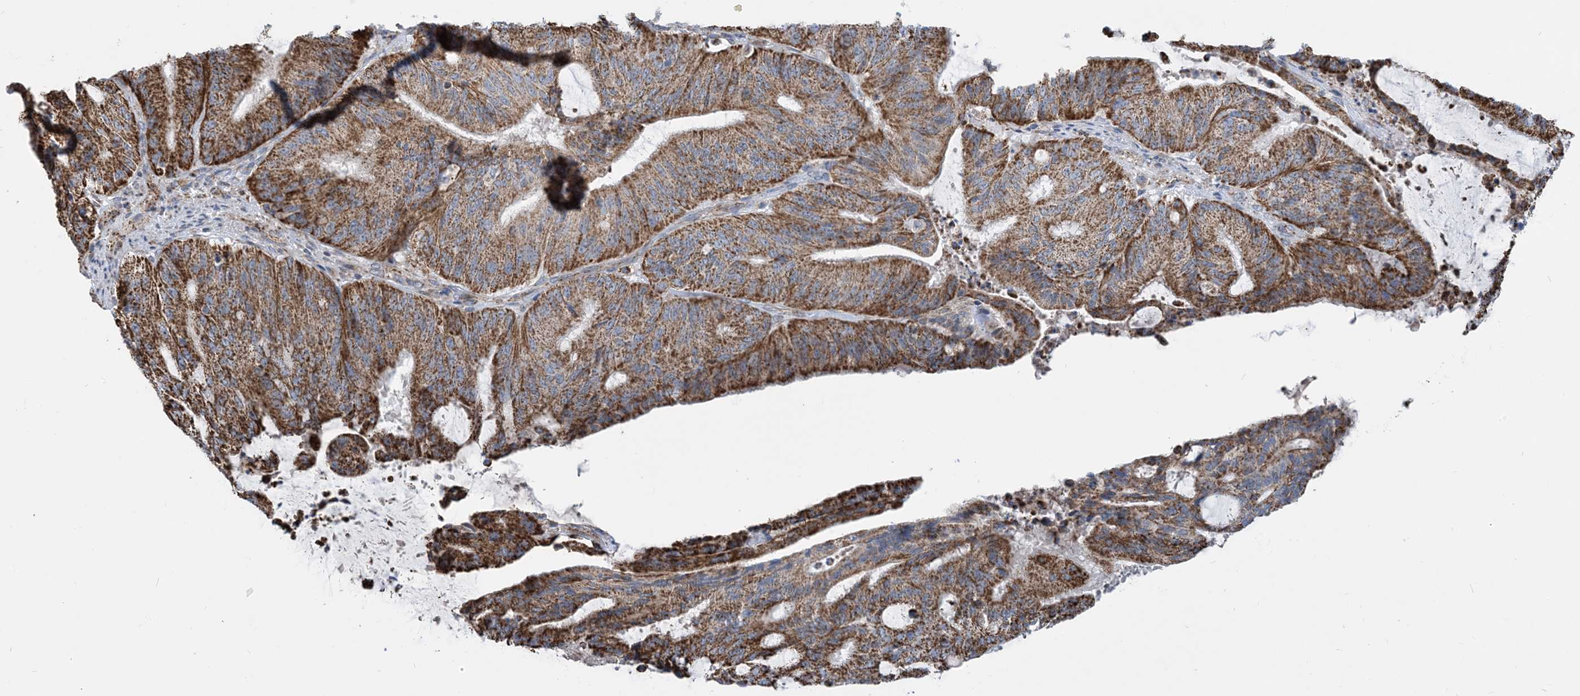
{"staining": {"intensity": "moderate", "quantity": ">75%", "location": "cytoplasmic/membranous"}, "tissue": "liver cancer", "cell_type": "Tumor cells", "image_type": "cancer", "snomed": [{"axis": "morphology", "description": "Normal tissue, NOS"}, {"axis": "morphology", "description": "Cholangiocarcinoma"}, {"axis": "topography", "description": "Liver"}, {"axis": "topography", "description": "Peripheral nerve tissue"}], "caption": "Immunohistochemical staining of human cholangiocarcinoma (liver) demonstrates medium levels of moderate cytoplasmic/membranous staining in approximately >75% of tumor cells.", "gene": "PCDHGA1", "patient": {"sex": "female", "age": 73}}